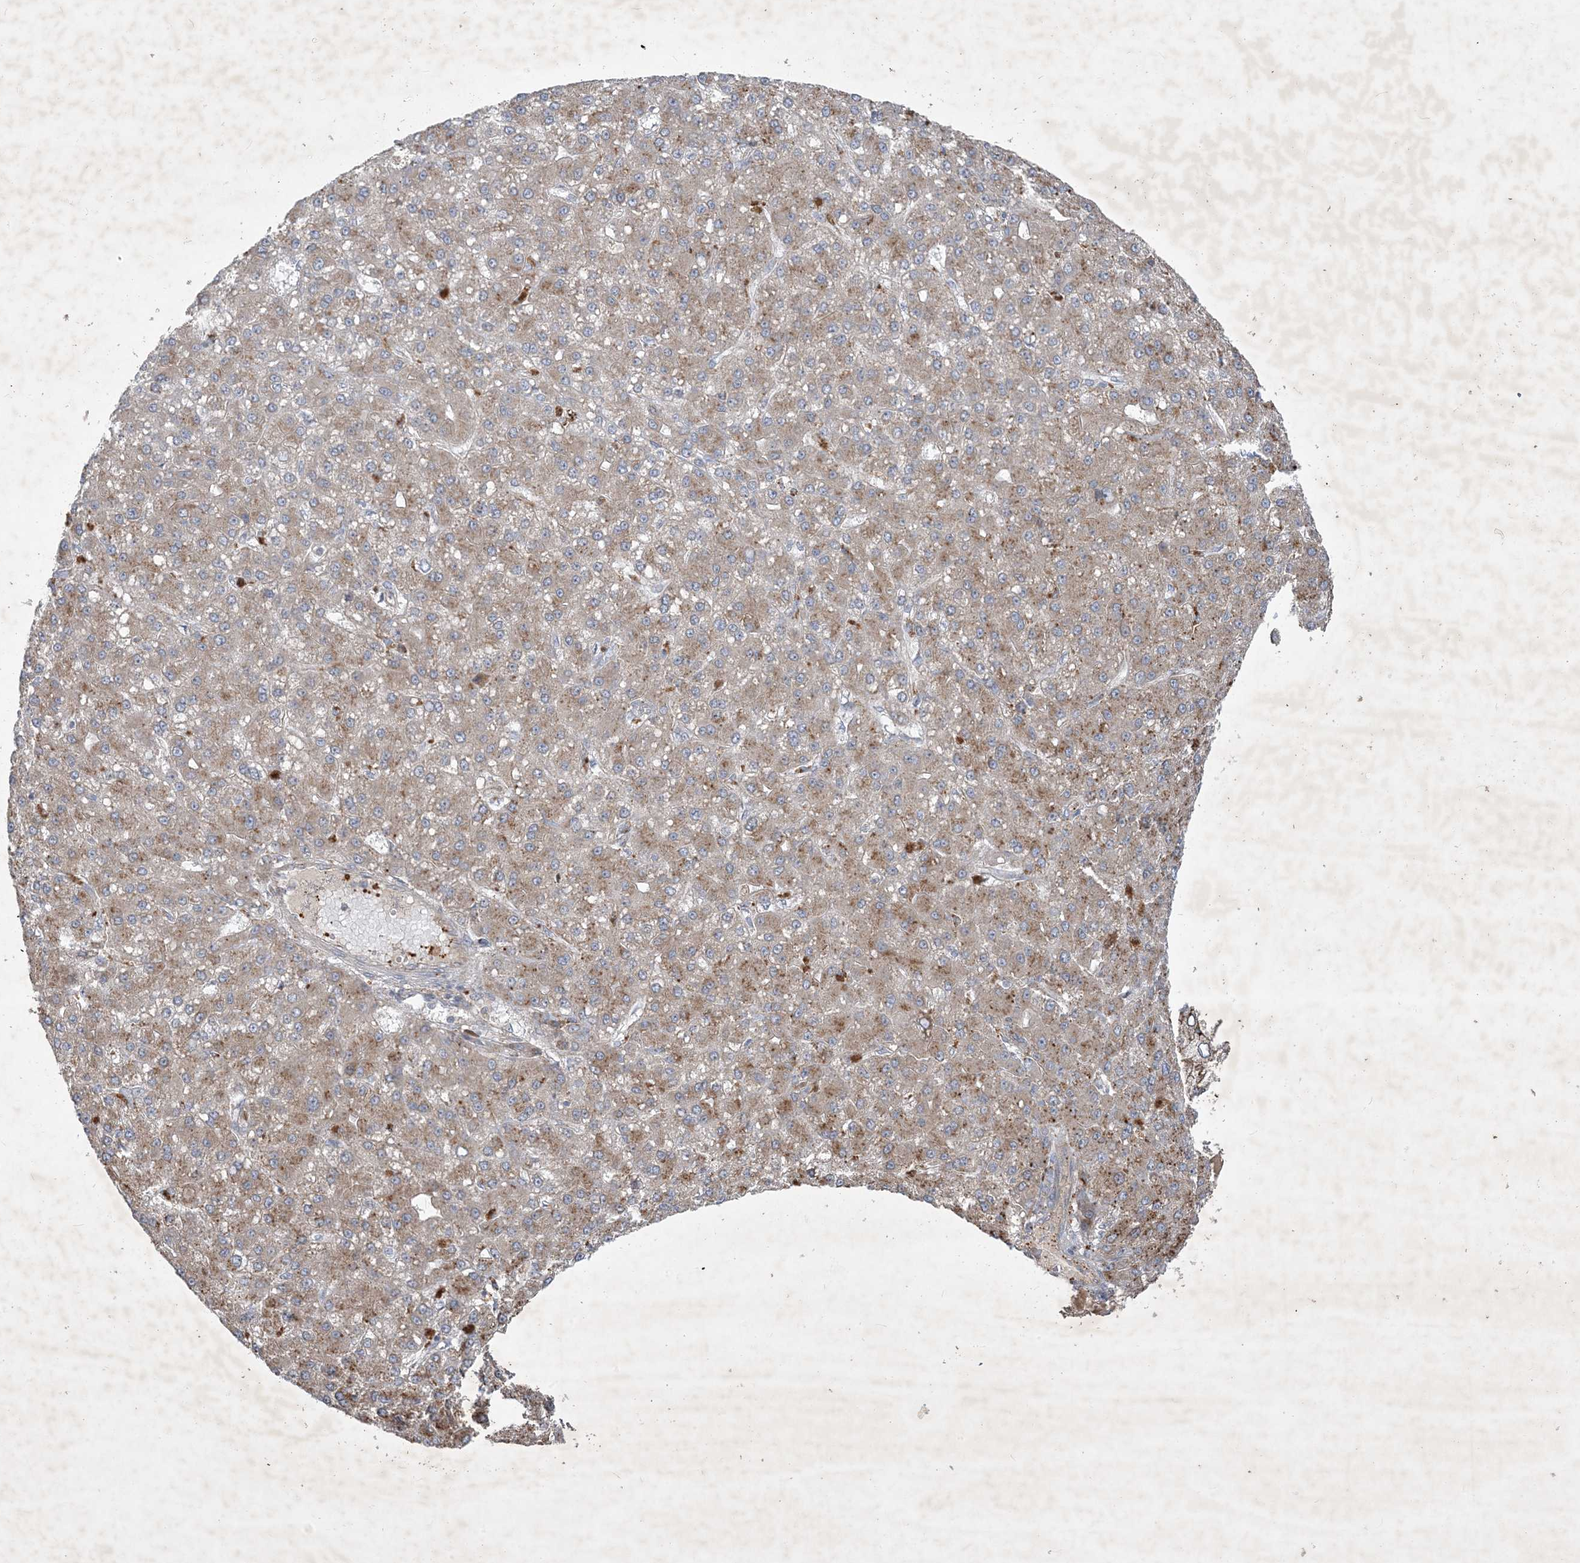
{"staining": {"intensity": "moderate", "quantity": ">75%", "location": "cytoplasmic/membranous"}, "tissue": "liver cancer", "cell_type": "Tumor cells", "image_type": "cancer", "snomed": [{"axis": "morphology", "description": "Carcinoma, Hepatocellular, NOS"}, {"axis": "topography", "description": "Liver"}], "caption": "Immunohistochemistry (IHC) of hepatocellular carcinoma (liver) exhibits medium levels of moderate cytoplasmic/membranous positivity in about >75% of tumor cells.", "gene": "MRPS18A", "patient": {"sex": "male", "age": 67}}